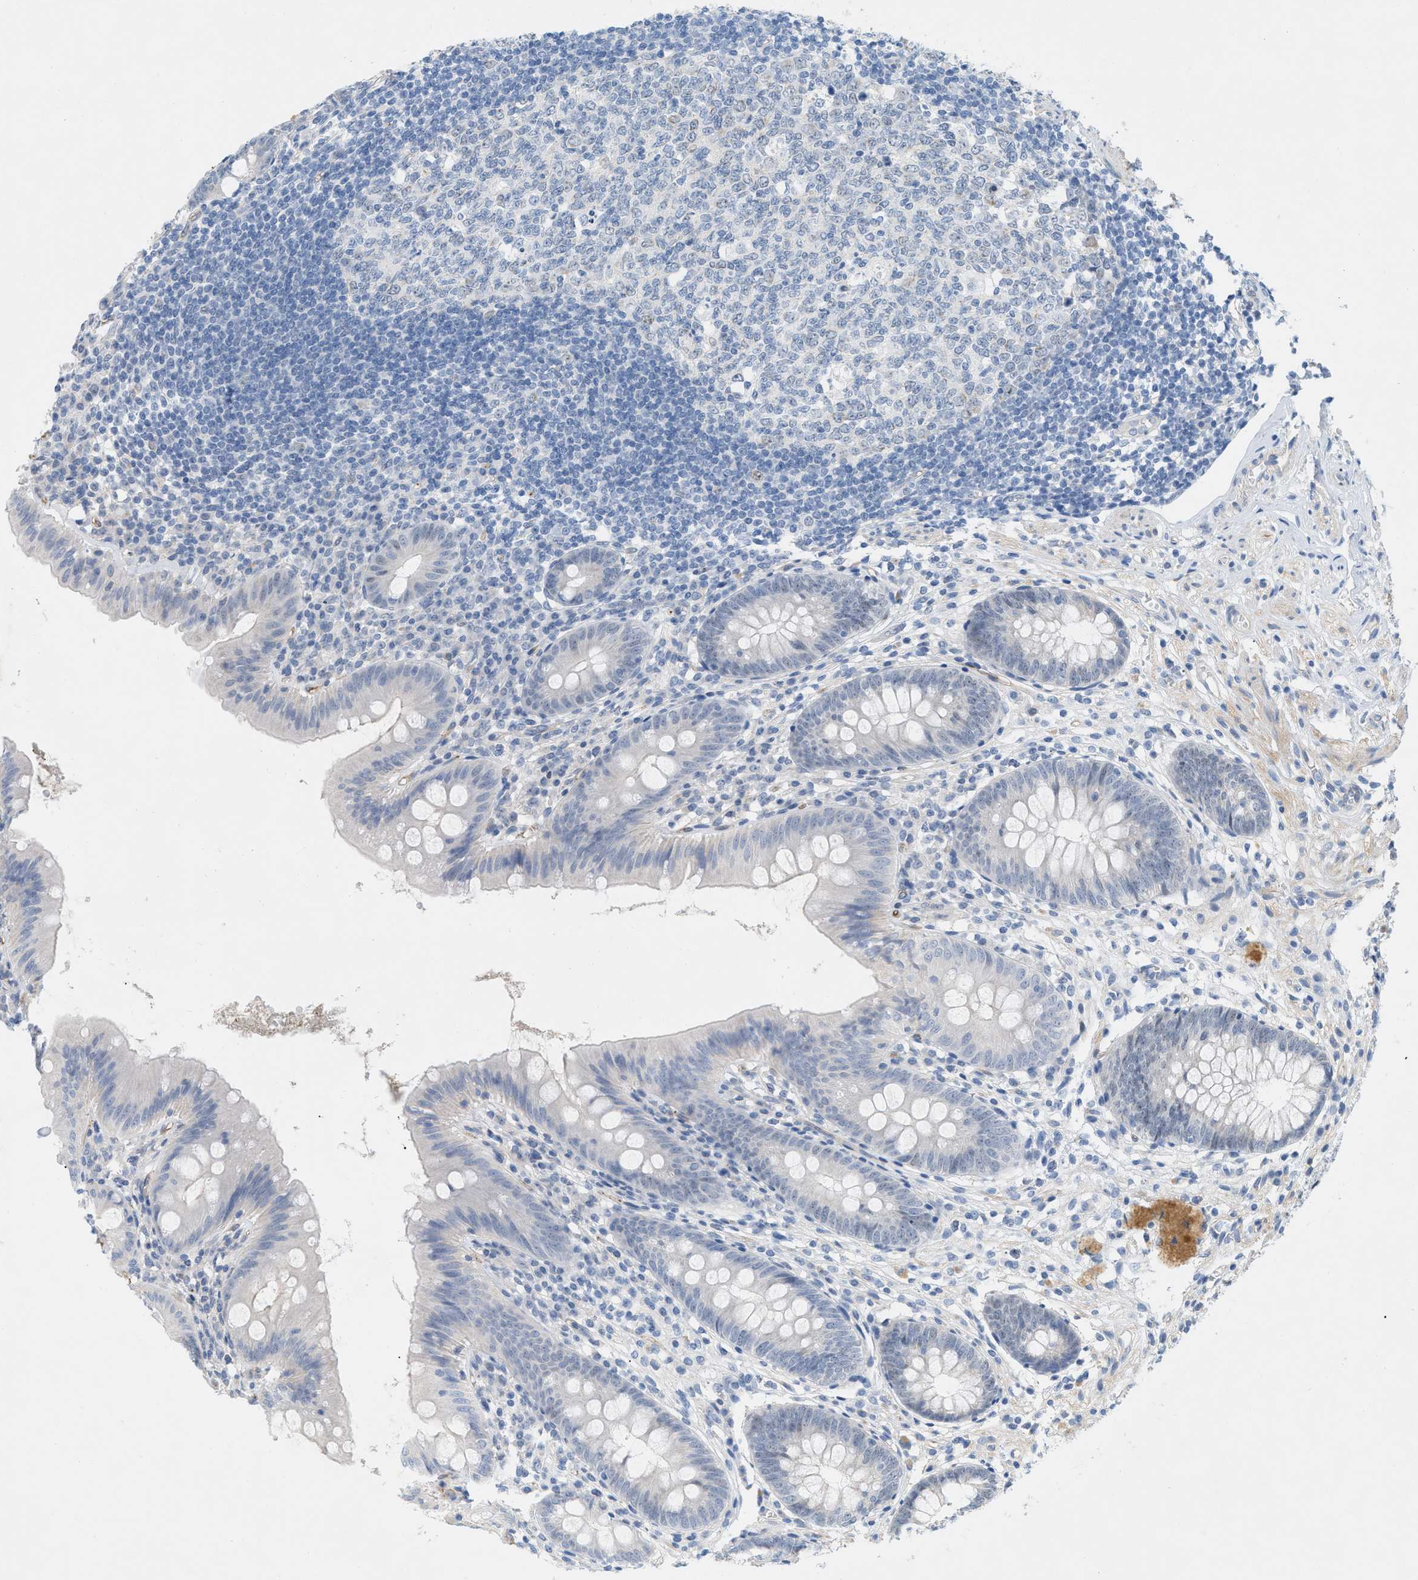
{"staining": {"intensity": "negative", "quantity": "none", "location": "none"}, "tissue": "appendix", "cell_type": "Glandular cells", "image_type": "normal", "snomed": [{"axis": "morphology", "description": "Normal tissue, NOS"}, {"axis": "topography", "description": "Appendix"}], "caption": "Immunohistochemistry of benign appendix shows no positivity in glandular cells. (Immunohistochemistry, brightfield microscopy, high magnification).", "gene": "HLTF", "patient": {"sex": "male", "age": 56}}